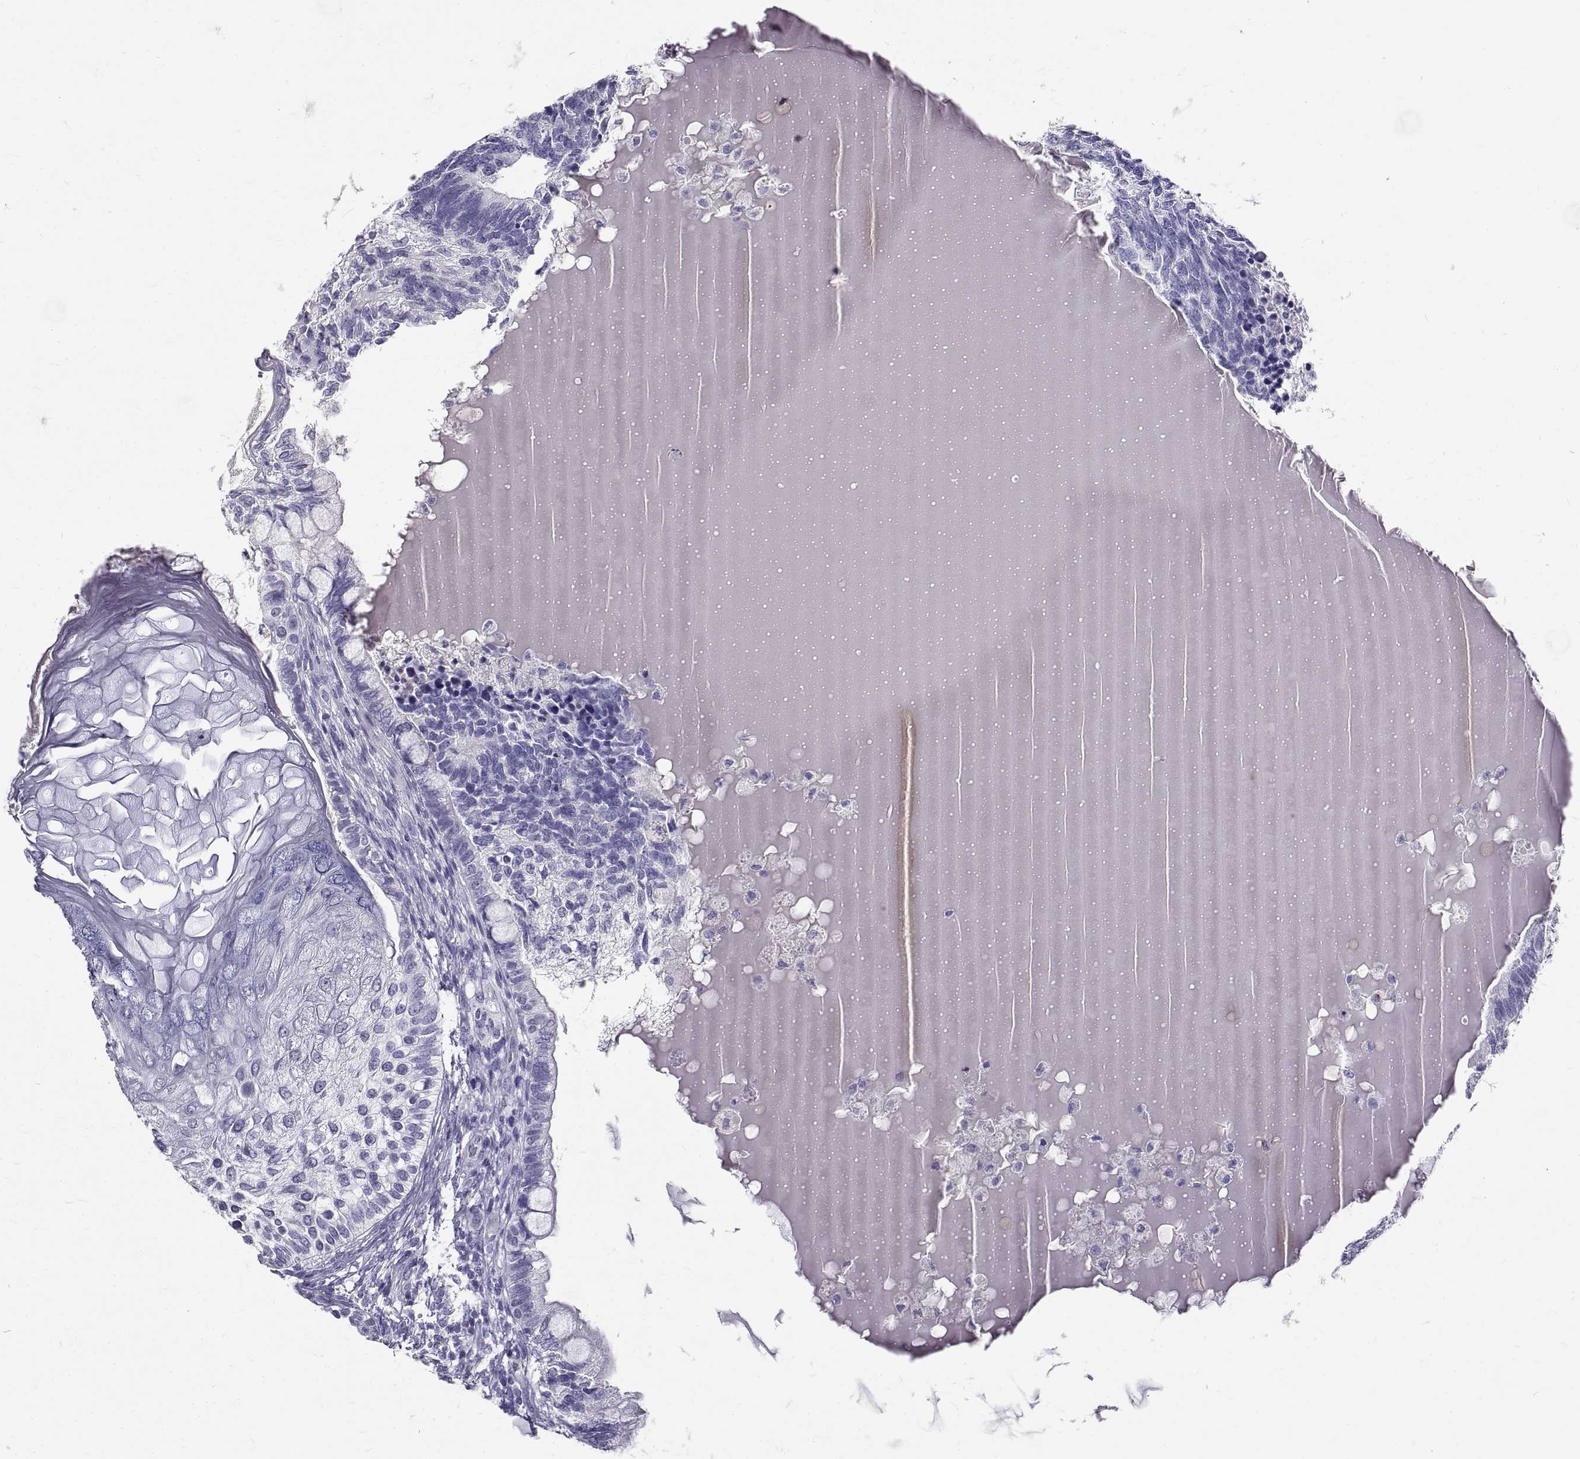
{"staining": {"intensity": "negative", "quantity": "none", "location": "none"}, "tissue": "testis cancer", "cell_type": "Tumor cells", "image_type": "cancer", "snomed": [{"axis": "morphology", "description": "Seminoma, NOS"}, {"axis": "morphology", "description": "Carcinoma, Embryonal, NOS"}, {"axis": "topography", "description": "Testis"}], "caption": "The photomicrograph shows no staining of tumor cells in testis embryonal carcinoma.", "gene": "GNG12", "patient": {"sex": "male", "age": 41}}